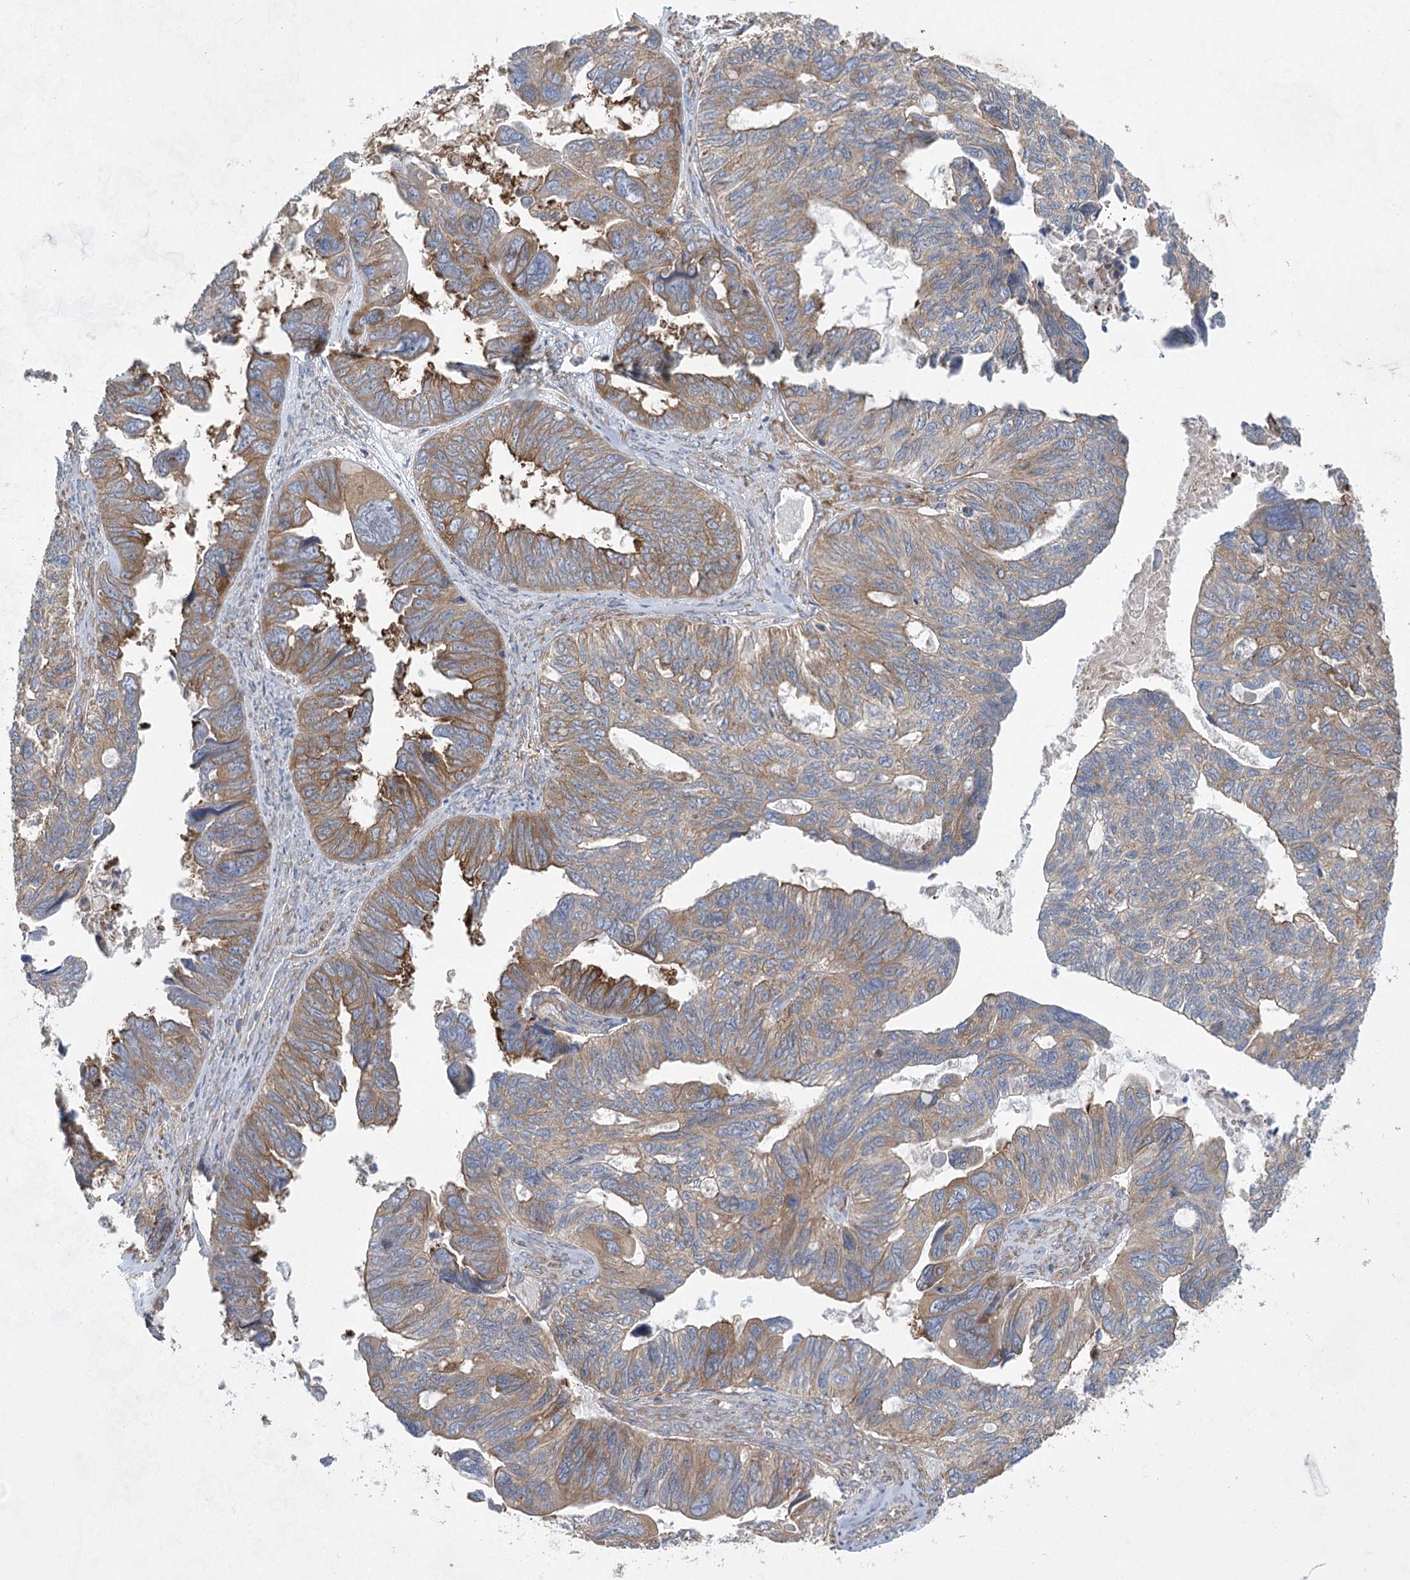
{"staining": {"intensity": "moderate", "quantity": "25%-75%", "location": "cytoplasmic/membranous"}, "tissue": "ovarian cancer", "cell_type": "Tumor cells", "image_type": "cancer", "snomed": [{"axis": "morphology", "description": "Cystadenocarcinoma, serous, NOS"}, {"axis": "topography", "description": "Ovary"}], "caption": "Immunohistochemistry (DAB (3,3'-diaminobenzidine)) staining of ovarian cancer (serous cystadenocarcinoma) demonstrates moderate cytoplasmic/membranous protein positivity in about 25%-75% of tumor cells.", "gene": "EIF3A", "patient": {"sex": "female", "age": 79}}